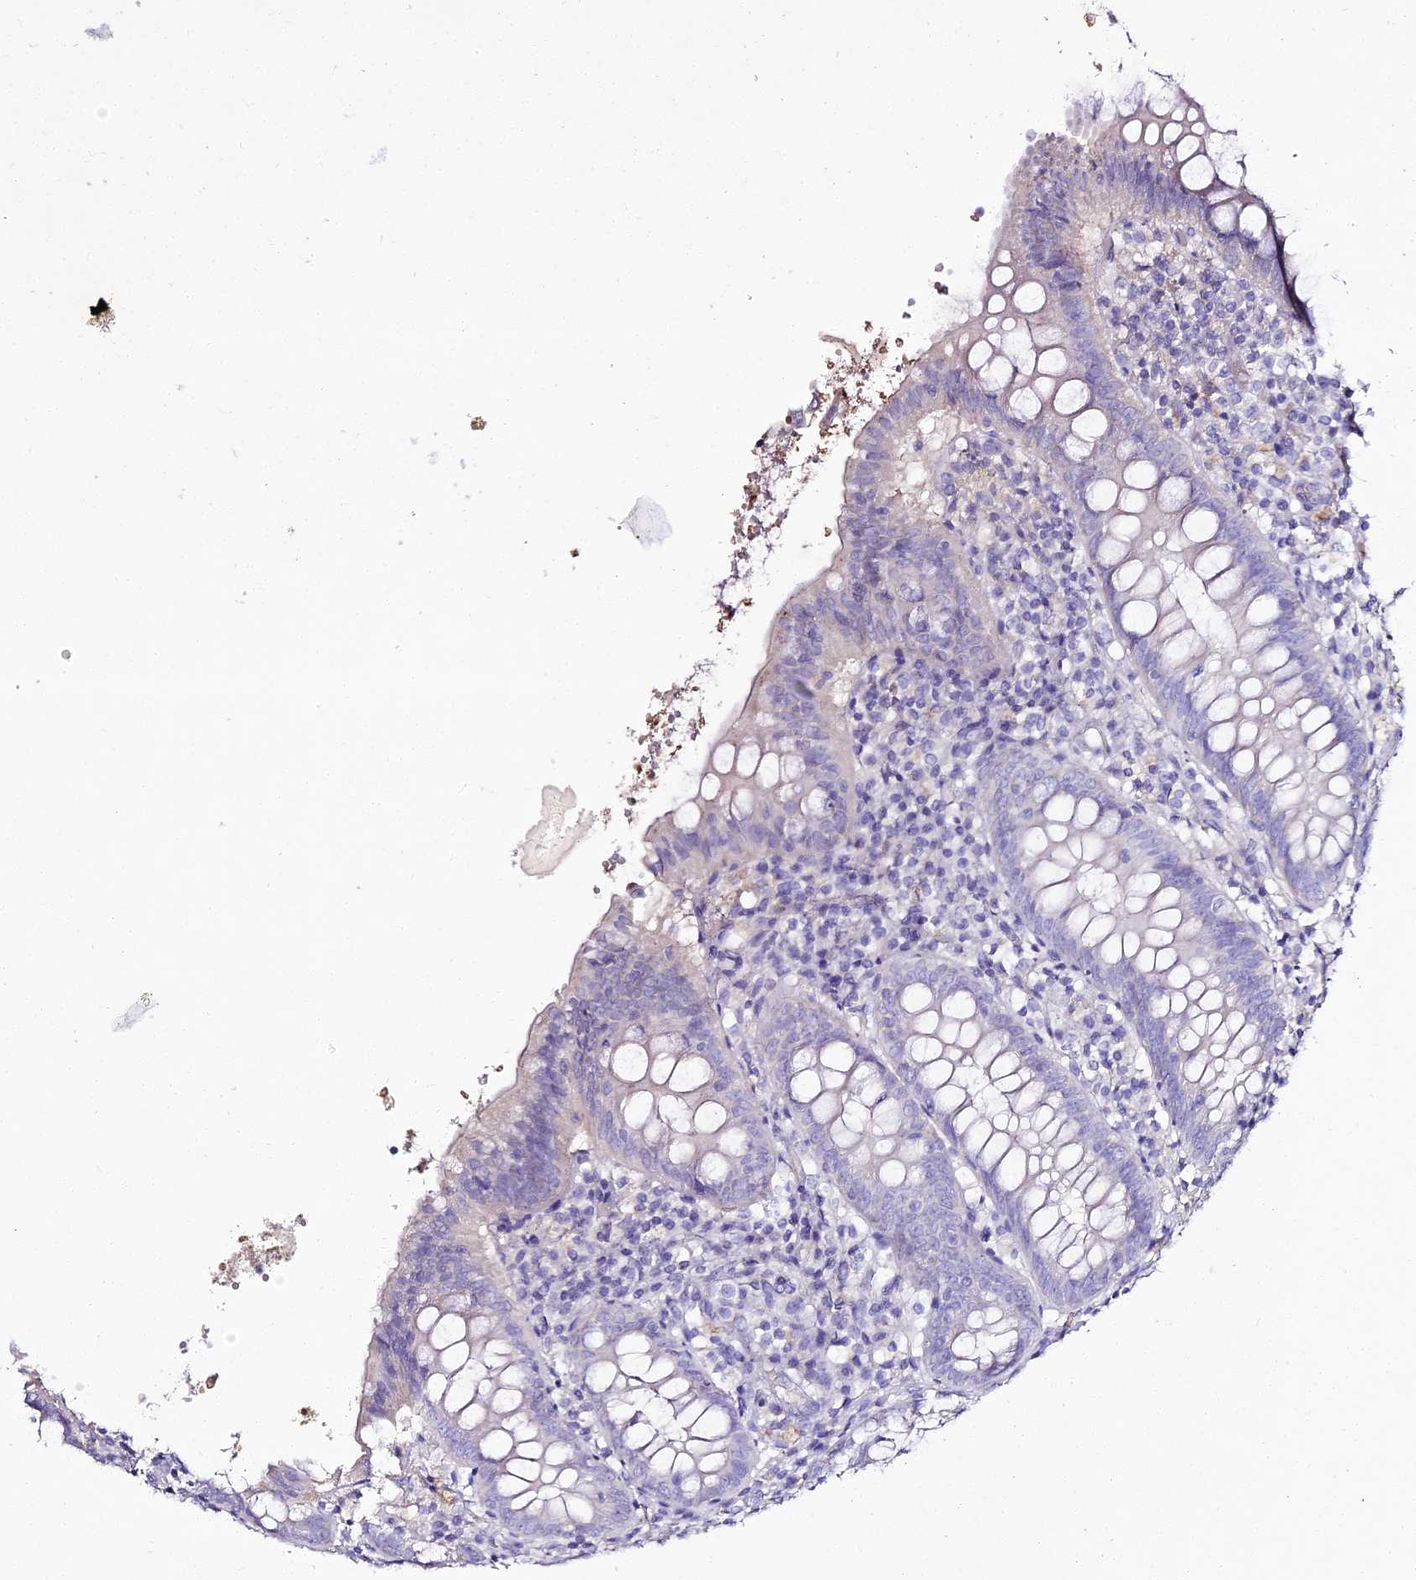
{"staining": {"intensity": "negative", "quantity": "none", "location": "none"}, "tissue": "appendix", "cell_type": "Glandular cells", "image_type": "normal", "snomed": [{"axis": "morphology", "description": "Normal tissue, NOS"}, {"axis": "topography", "description": "Appendix"}], "caption": "Immunohistochemistry (IHC) photomicrograph of unremarkable appendix stained for a protein (brown), which displays no staining in glandular cells. (Stains: DAB IHC with hematoxylin counter stain, Microscopy: brightfield microscopy at high magnification).", "gene": "ALPG", "patient": {"sex": "female", "age": 54}}